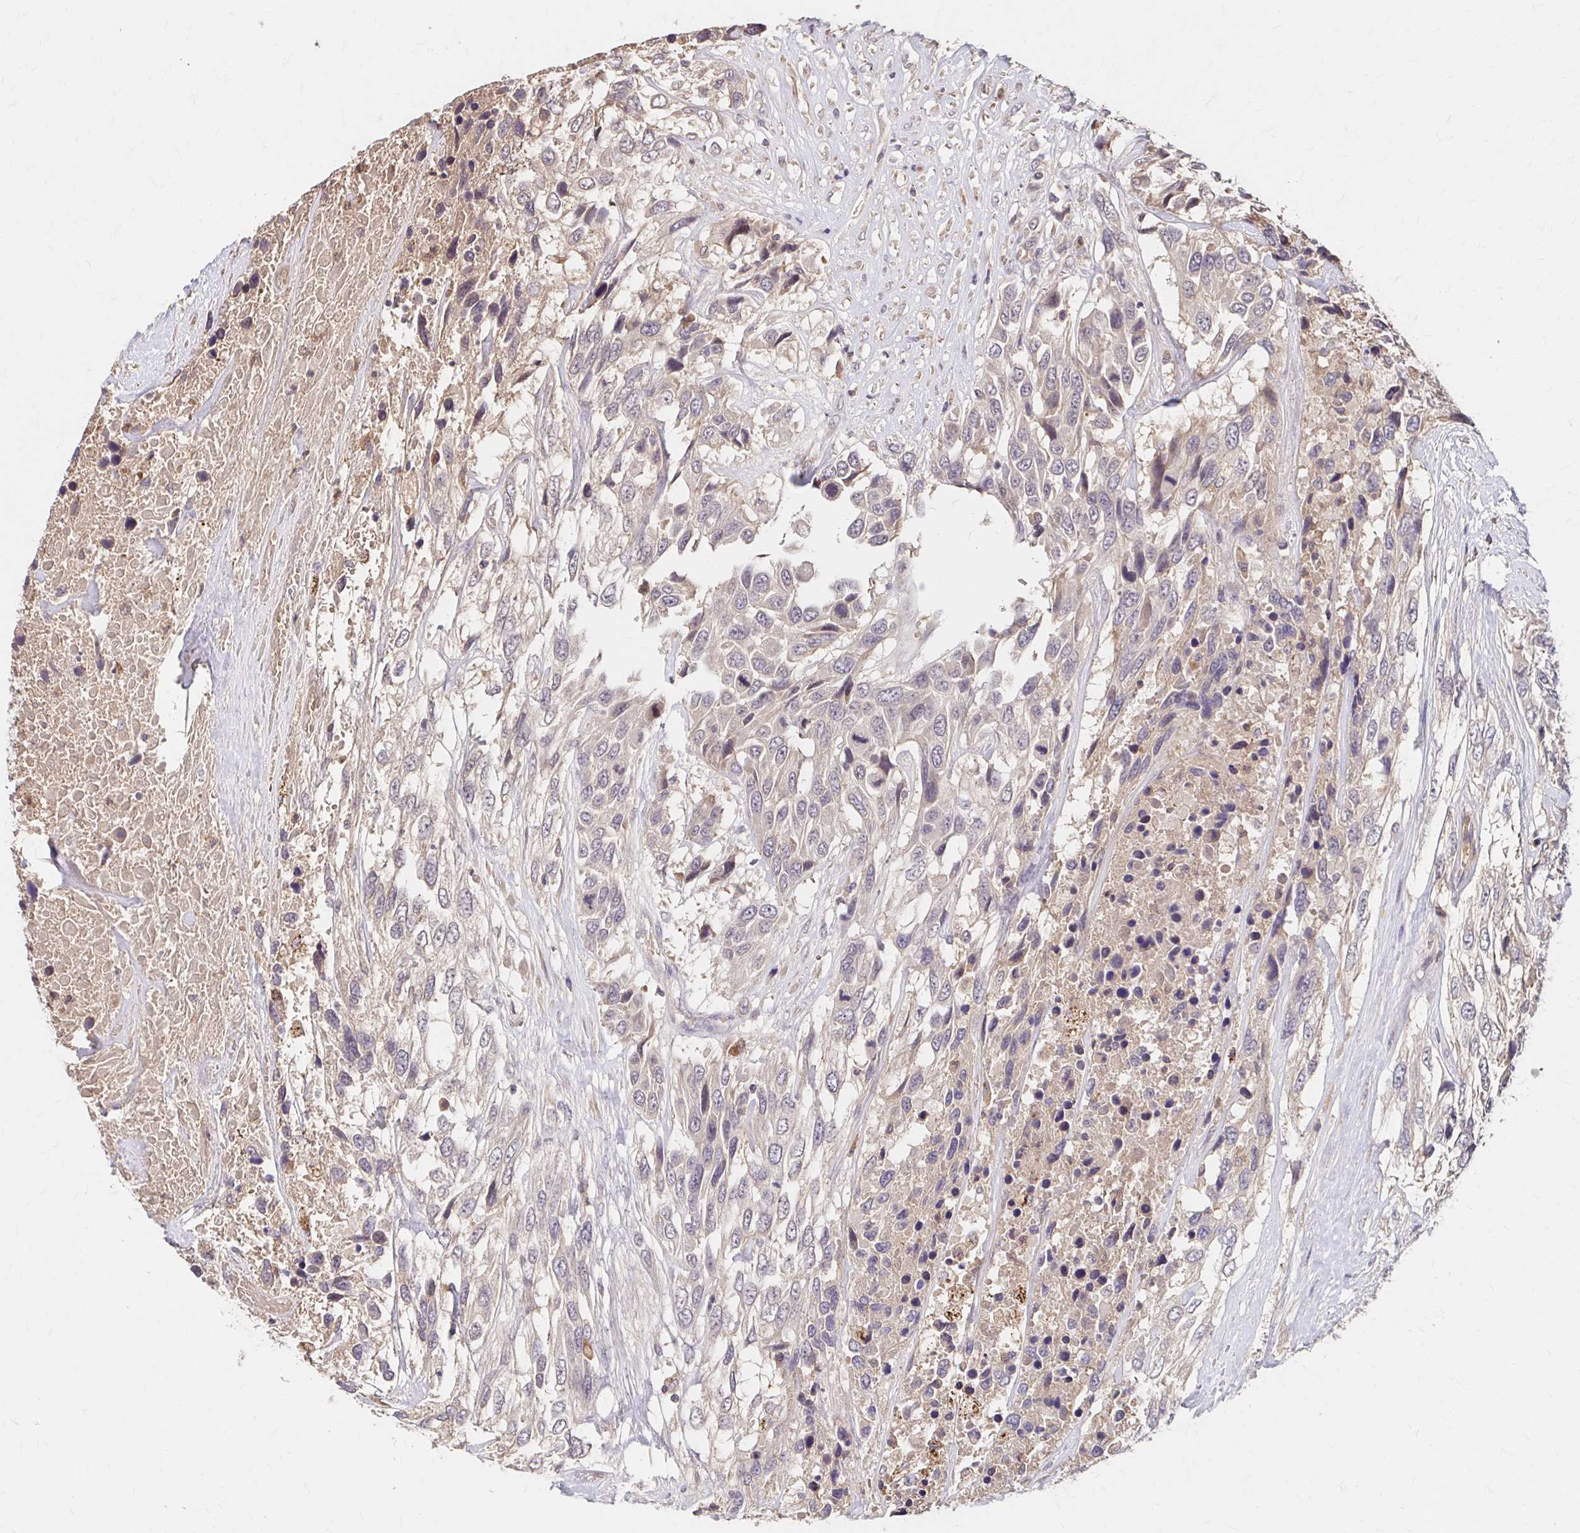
{"staining": {"intensity": "negative", "quantity": "none", "location": "none"}, "tissue": "urothelial cancer", "cell_type": "Tumor cells", "image_type": "cancer", "snomed": [{"axis": "morphology", "description": "Urothelial carcinoma, High grade"}, {"axis": "topography", "description": "Urinary bladder"}], "caption": "DAB immunohistochemical staining of human high-grade urothelial carcinoma reveals no significant staining in tumor cells.", "gene": "HMGCS2", "patient": {"sex": "female", "age": 70}}